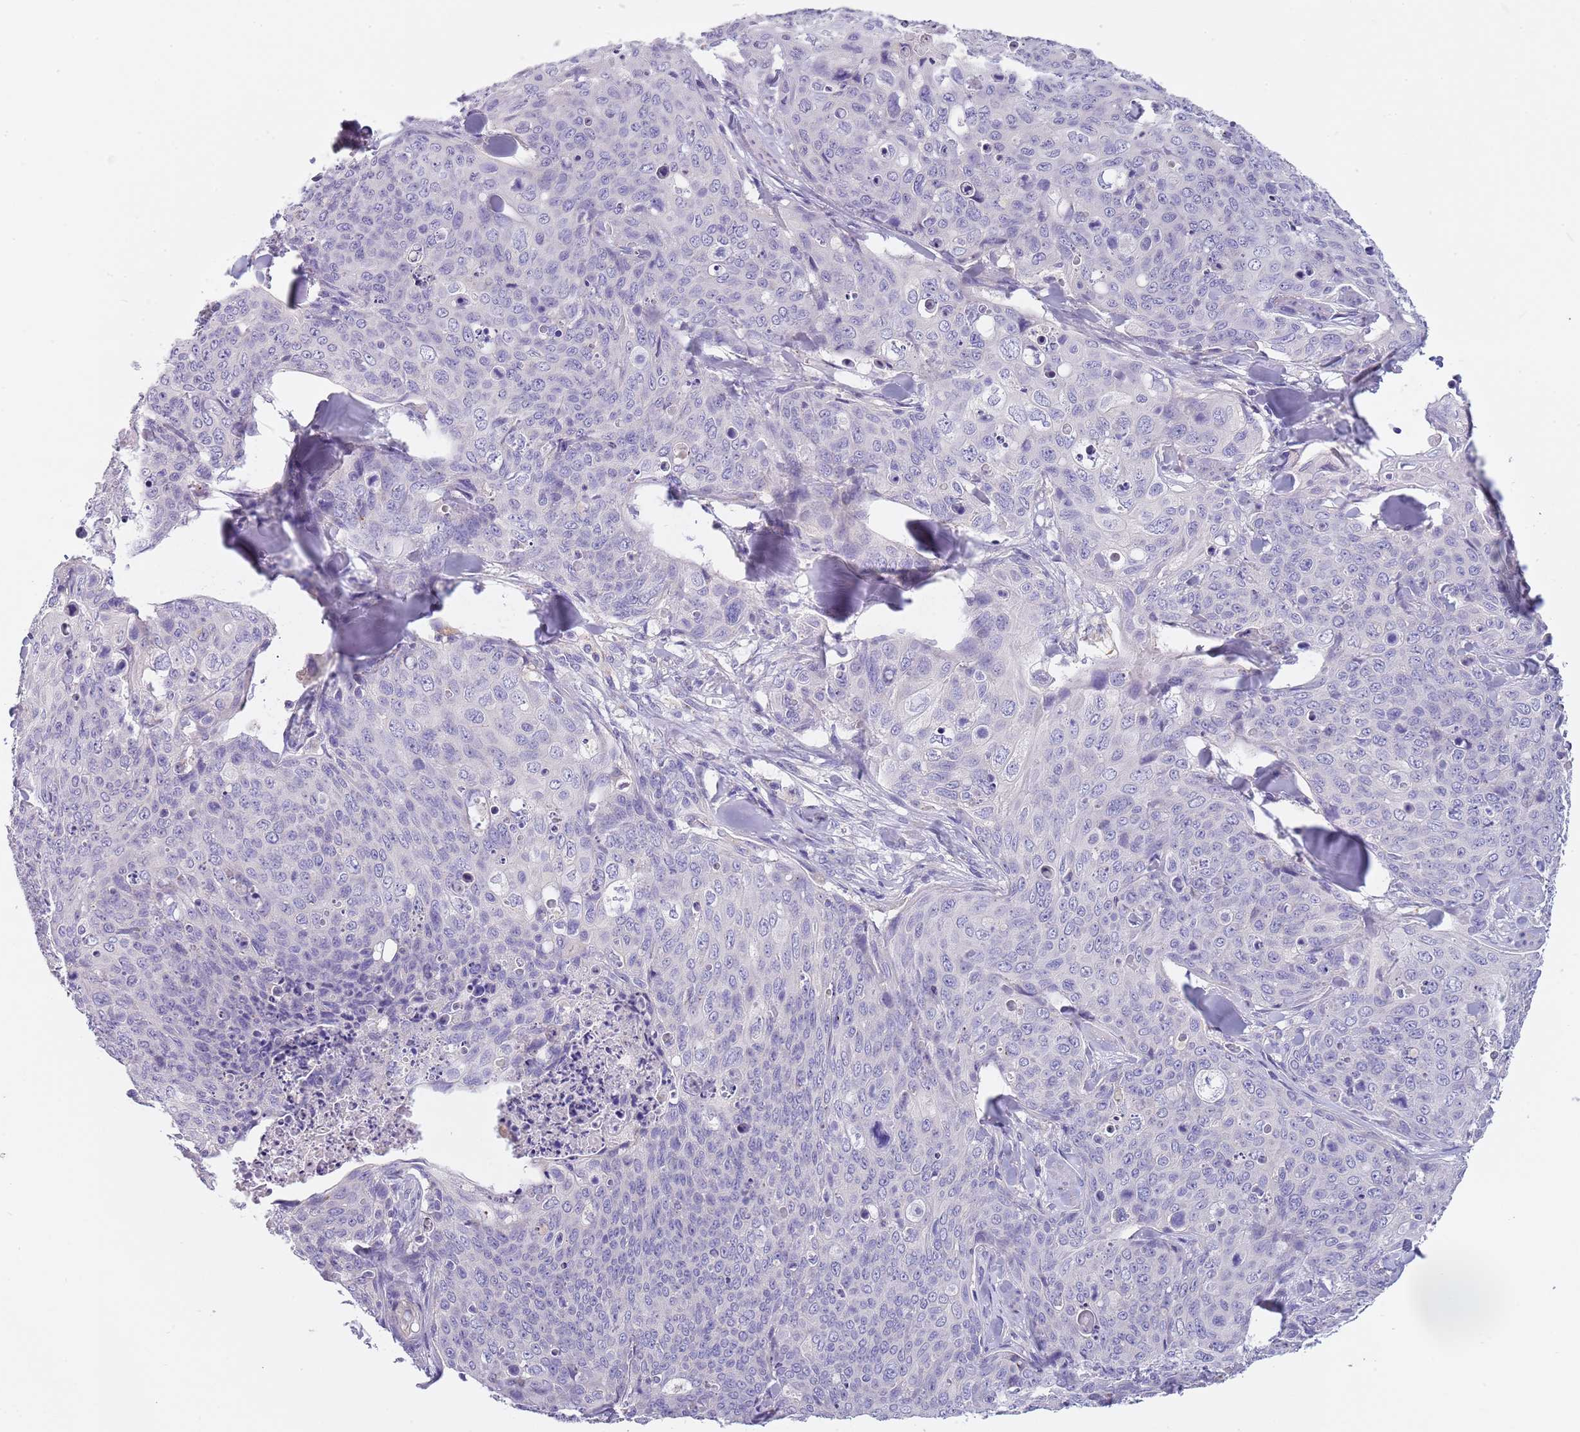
{"staining": {"intensity": "negative", "quantity": "none", "location": "none"}, "tissue": "skin cancer", "cell_type": "Tumor cells", "image_type": "cancer", "snomed": [{"axis": "morphology", "description": "Squamous cell carcinoma, NOS"}, {"axis": "topography", "description": "Skin"}, {"axis": "topography", "description": "Vulva"}], "caption": "High power microscopy histopathology image of an IHC histopathology image of skin squamous cell carcinoma, revealing no significant staining in tumor cells.", "gene": "MAN1C1", "patient": {"sex": "female", "age": 85}}